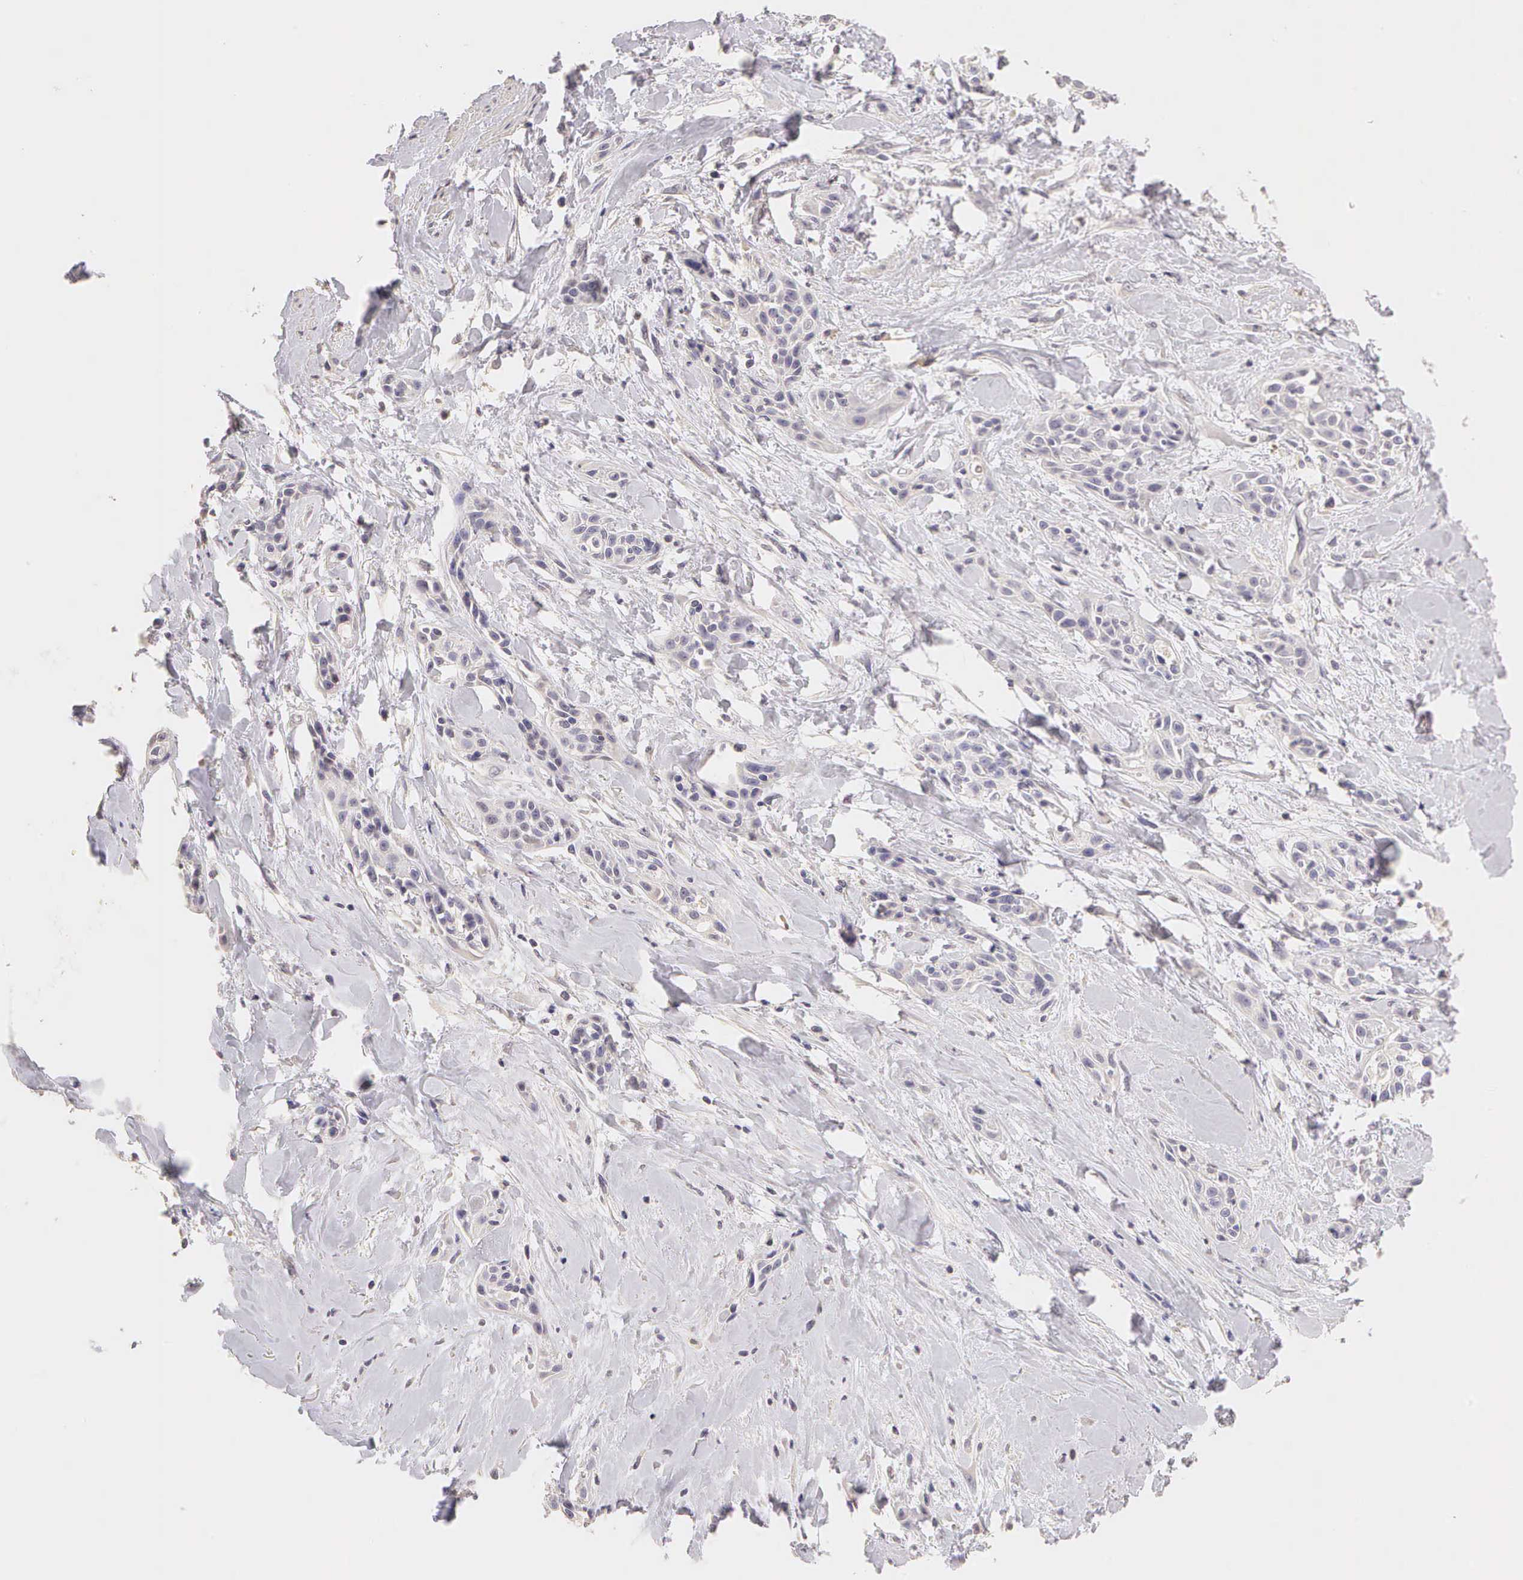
{"staining": {"intensity": "negative", "quantity": "none", "location": "none"}, "tissue": "skin cancer", "cell_type": "Tumor cells", "image_type": "cancer", "snomed": [{"axis": "morphology", "description": "Squamous cell carcinoma, NOS"}, {"axis": "topography", "description": "Skin"}, {"axis": "topography", "description": "Anal"}], "caption": "Tumor cells show no significant expression in skin cancer.", "gene": "ESR1", "patient": {"sex": "male", "age": 64}}